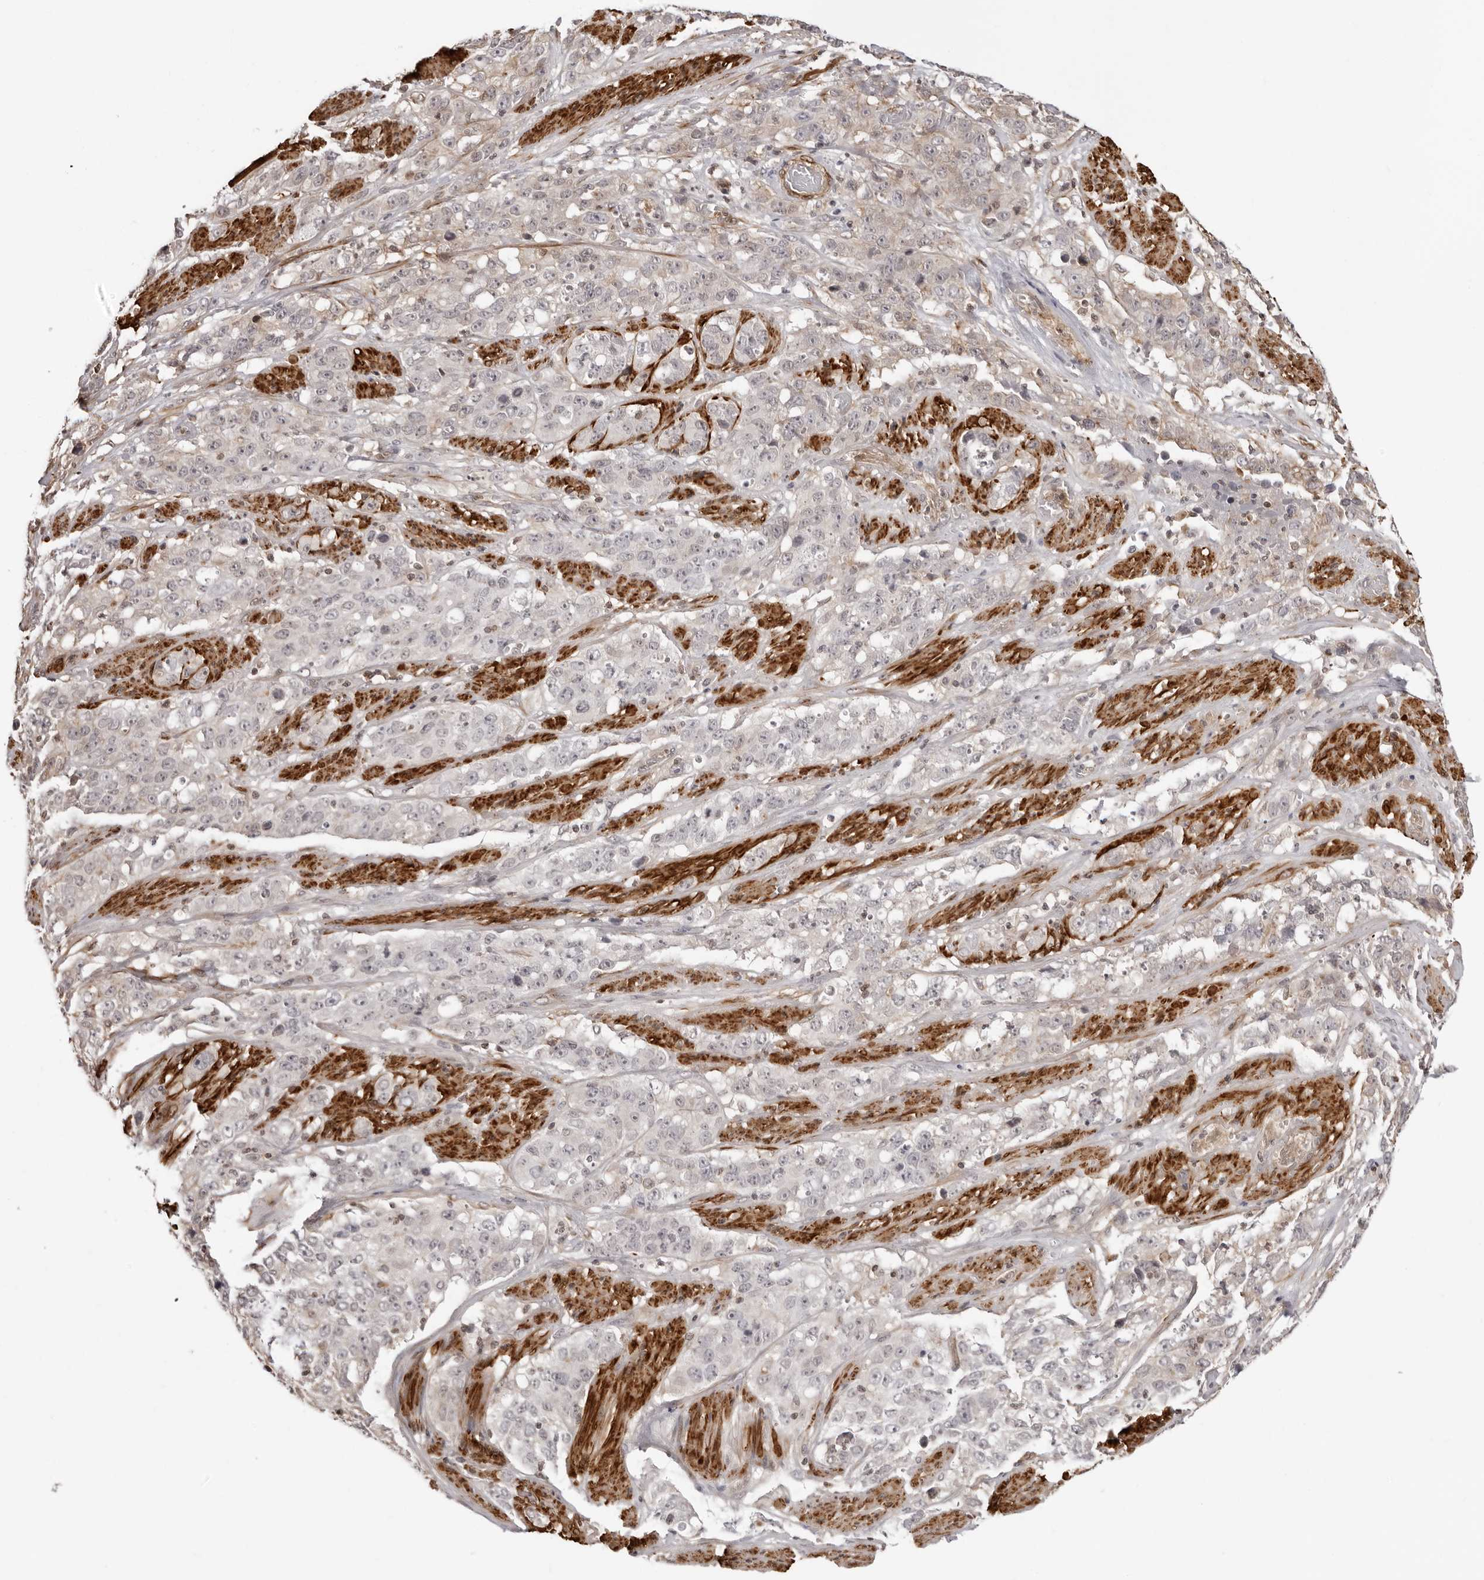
{"staining": {"intensity": "weak", "quantity": "<25%", "location": "cytoplasmic/membranous"}, "tissue": "stomach cancer", "cell_type": "Tumor cells", "image_type": "cancer", "snomed": [{"axis": "morphology", "description": "Adenocarcinoma, NOS"}, {"axis": "topography", "description": "Stomach"}], "caption": "Human adenocarcinoma (stomach) stained for a protein using immunohistochemistry displays no positivity in tumor cells.", "gene": "UNK", "patient": {"sex": "male", "age": 48}}